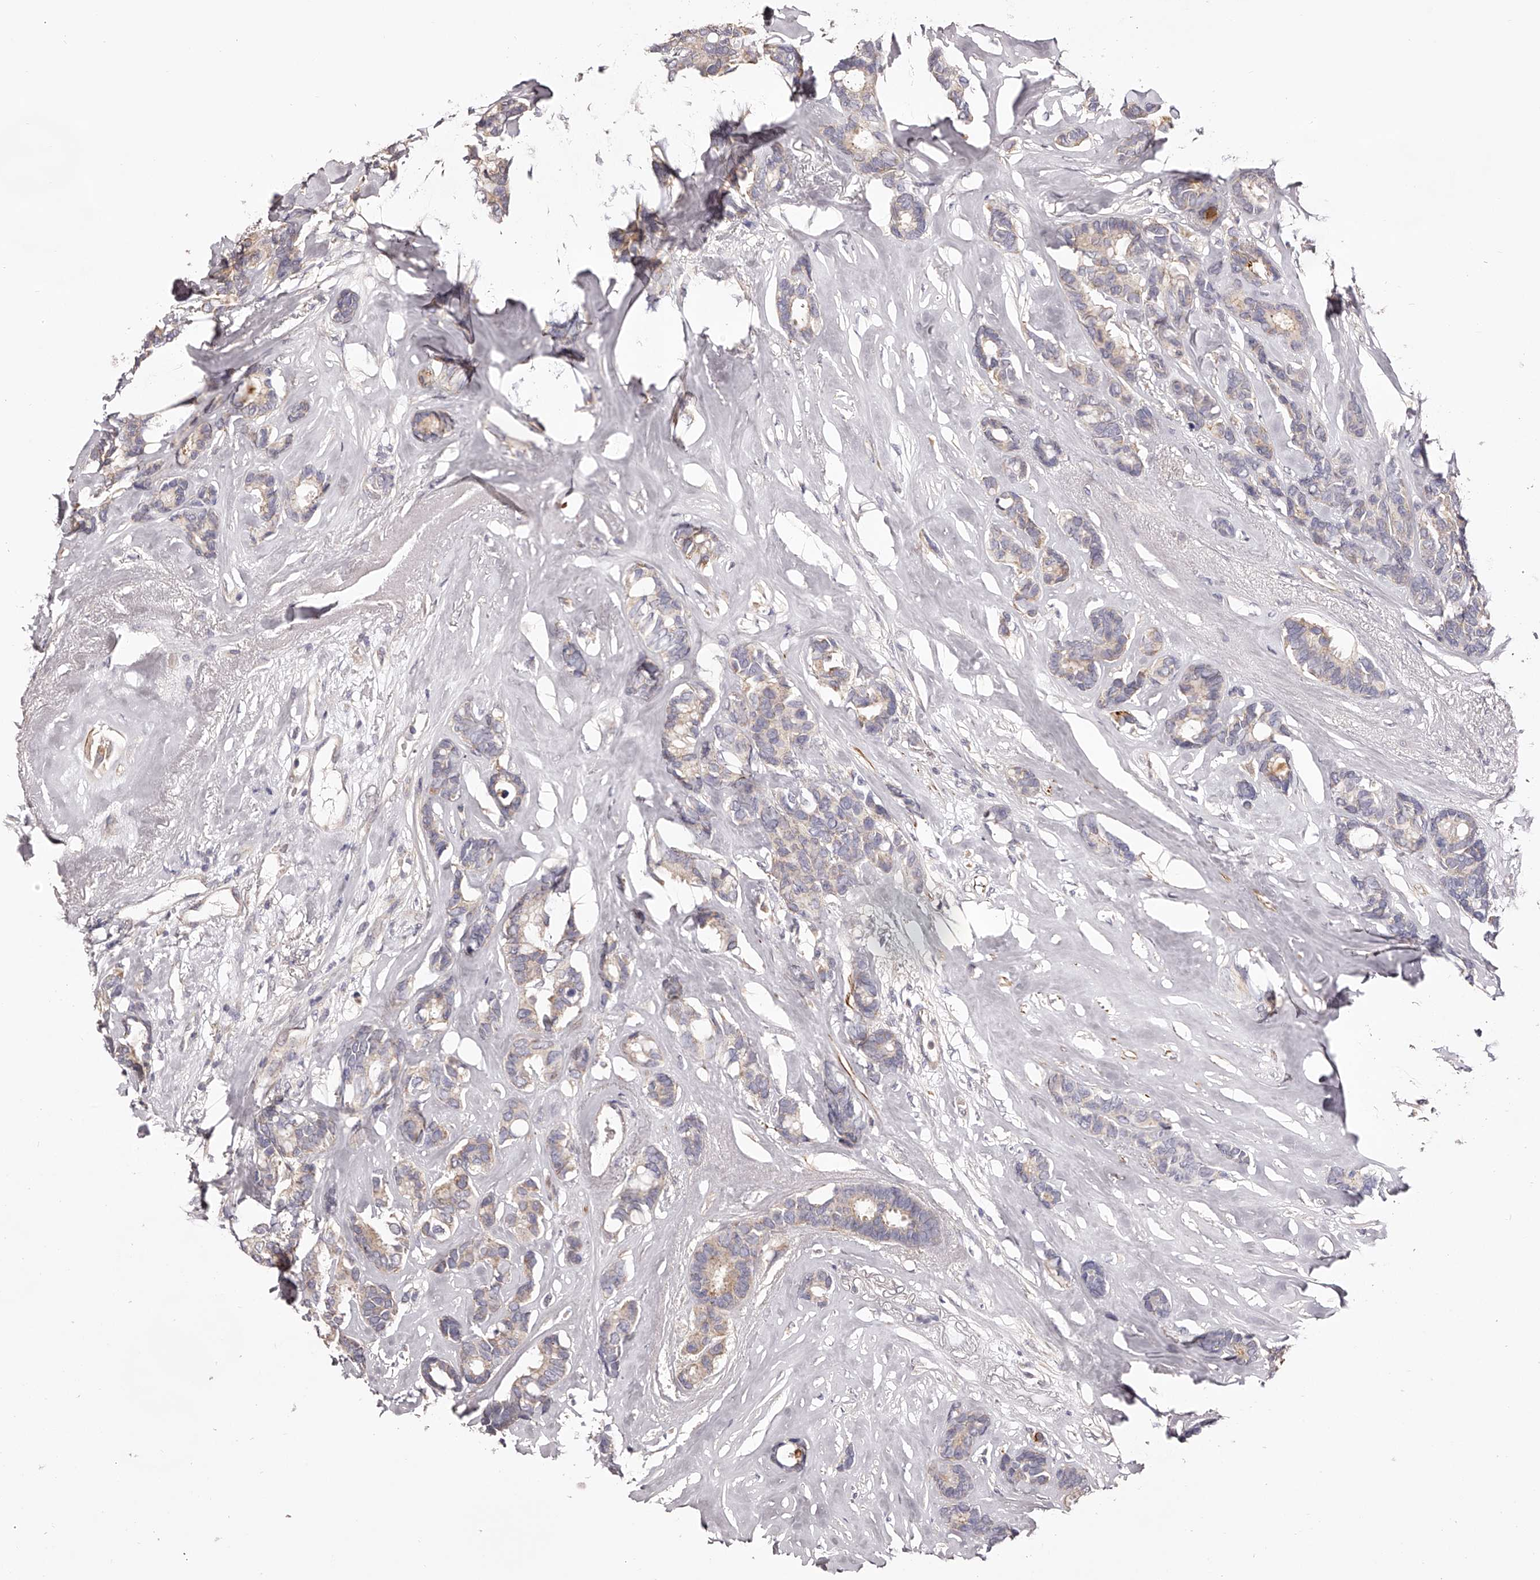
{"staining": {"intensity": "weak", "quantity": ">75%", "location": "cytoplasmic/membranous"}, "tissue": "breast cancer", "cell_type": "Tumor cells", "image_type": "cancer", "snomed": [{"axis": "morphology", "description": "Duct carcinoma"}, {"axis": "topography", "description": "Breast"}], "caption": "The histopathology image displays a brown stain indicating the presence of a protein in the cytoplasmic/membranous of tumor cells in breast intraductal carcinoma.", "gene": "ODF2L", "patient": {"sex": "female", "age": 87}}